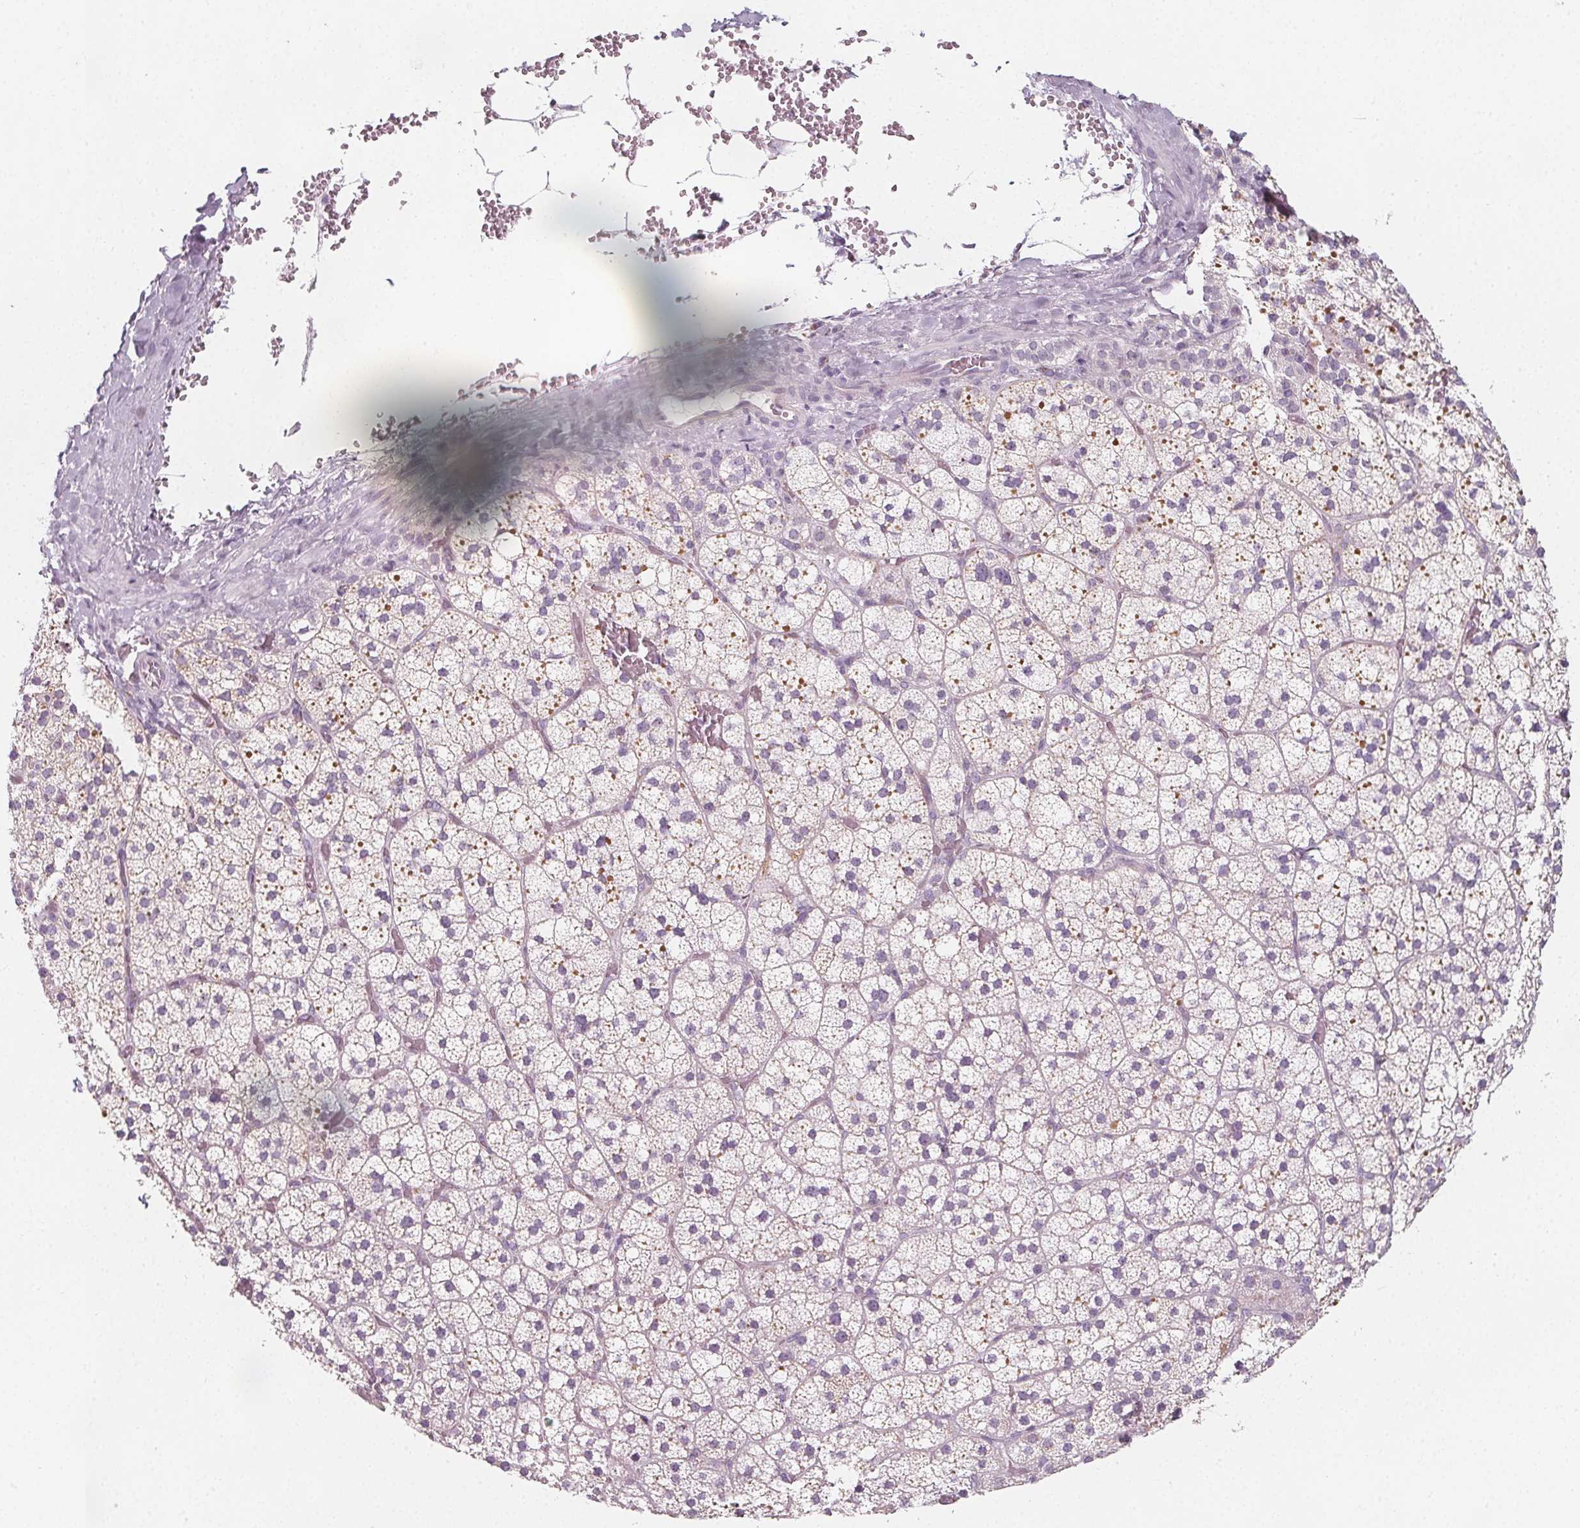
{"staining": {"intensity": "moderate", "quantity": "<25%", "location": "cytoplasmic/membranous"}, "tissue": "adrenal gland", "cell_type": "Glandular cells", "image_type": "normal", "snomed": [{"axis": "morphology", "description": "Normal tissue, NOS"}, {"axis": "topography", "description": "Adrenal gland"}], "caption": "Brown immunohistochemical staining in benign adrenal gland shows moderate cytoplasmic/membranous expression in about <25% of glandular cells.", "gene": "IL17C", "patient": {"sex": "male", "age": 53}}